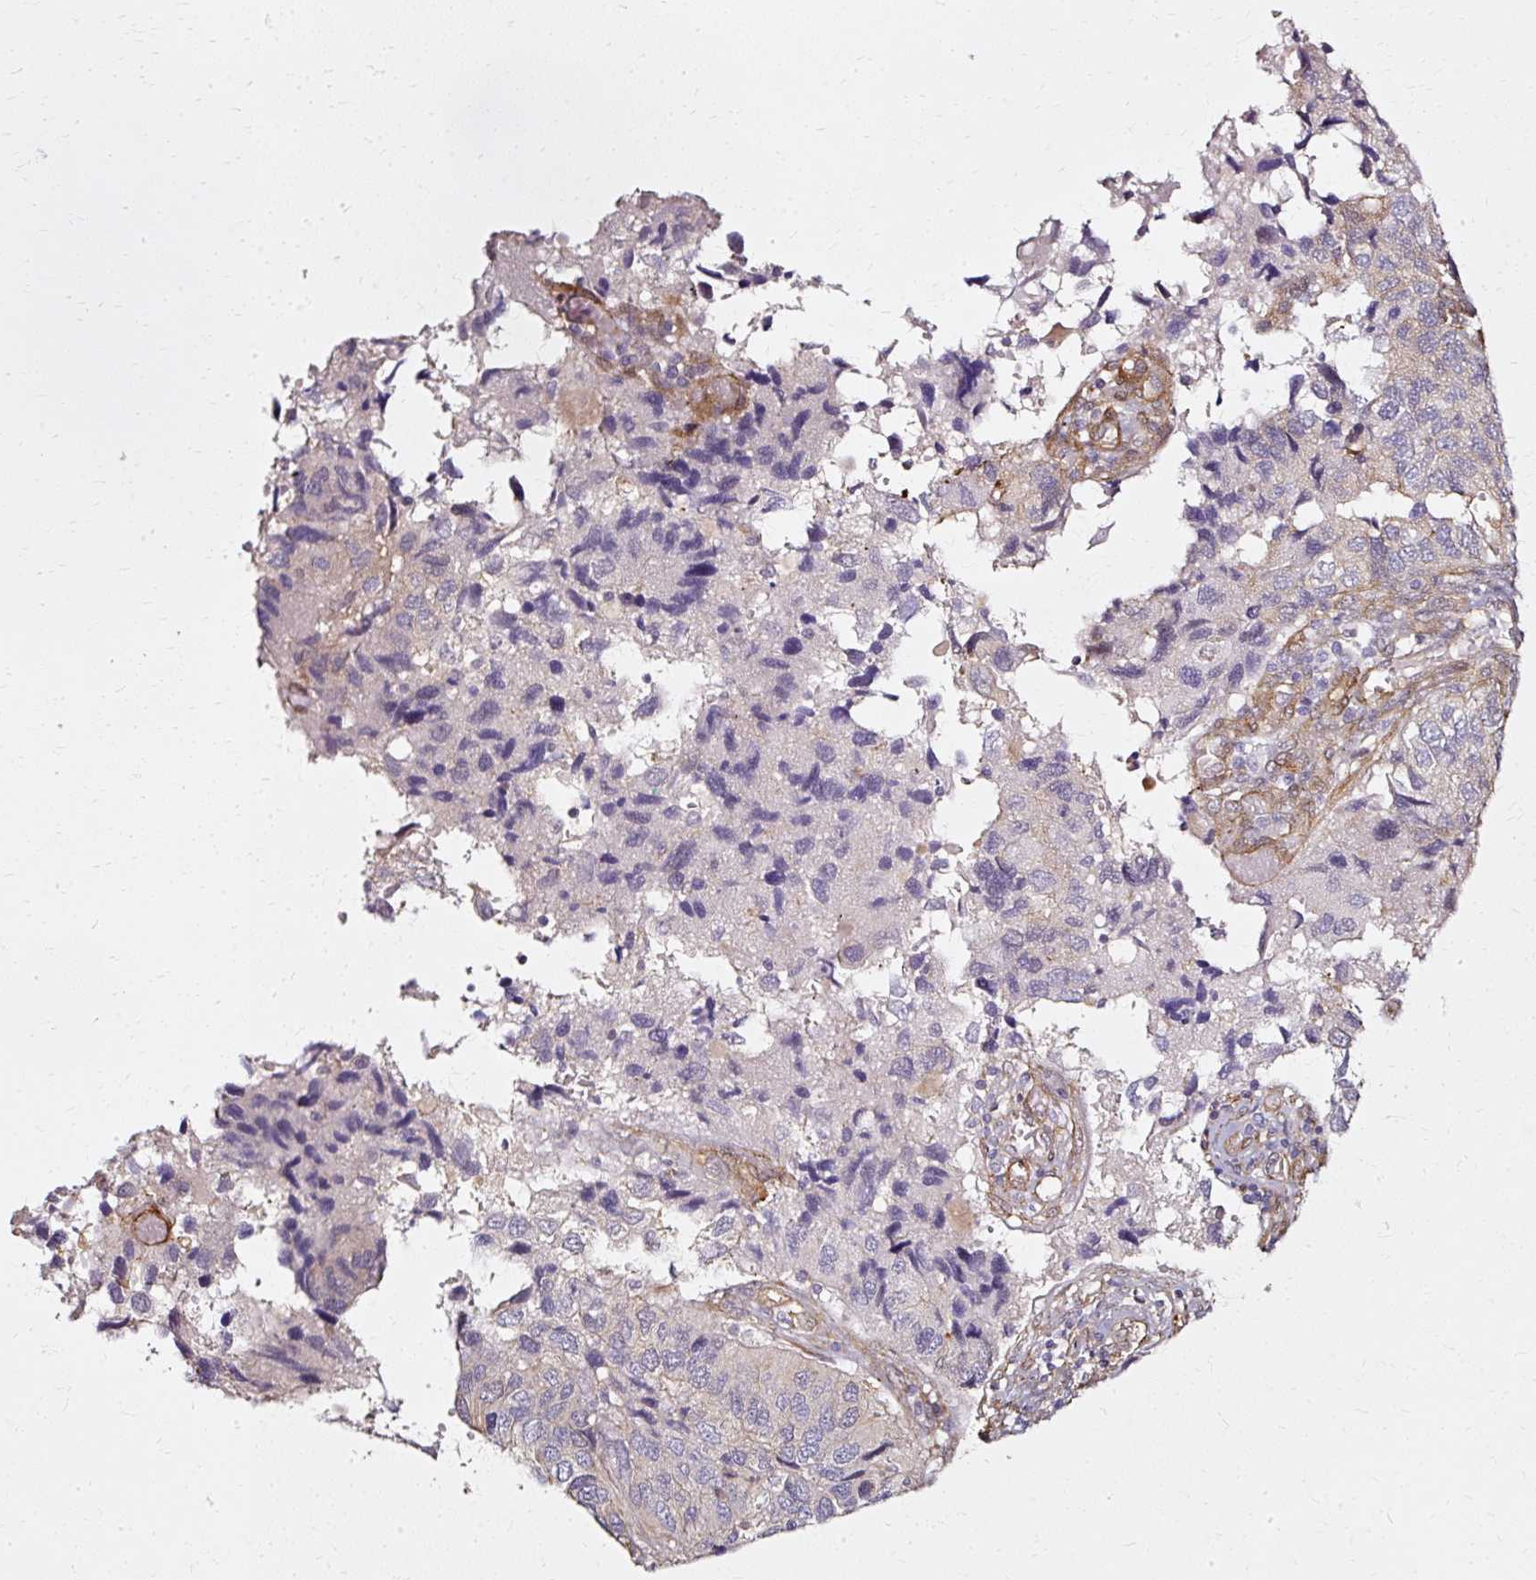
{"staining": {"intensity": "negative", "quantity": "none", "location": "none"}, "tissue": "endometrial cancer", "cell_type": "Tumor cells", "image_type": "cancer", "snomed": [{"axis": "morphology", "description": "Carcinoma, NOS"}, {"axis": "topography", "description": "Uterus"}], "caption": "DAB immunohistochemical staining of human endometrial carcinoma exhibits no significant positivity in tumor cells.", "gene": "CNN3", "patient": {"sex": "female", "age": 76}}